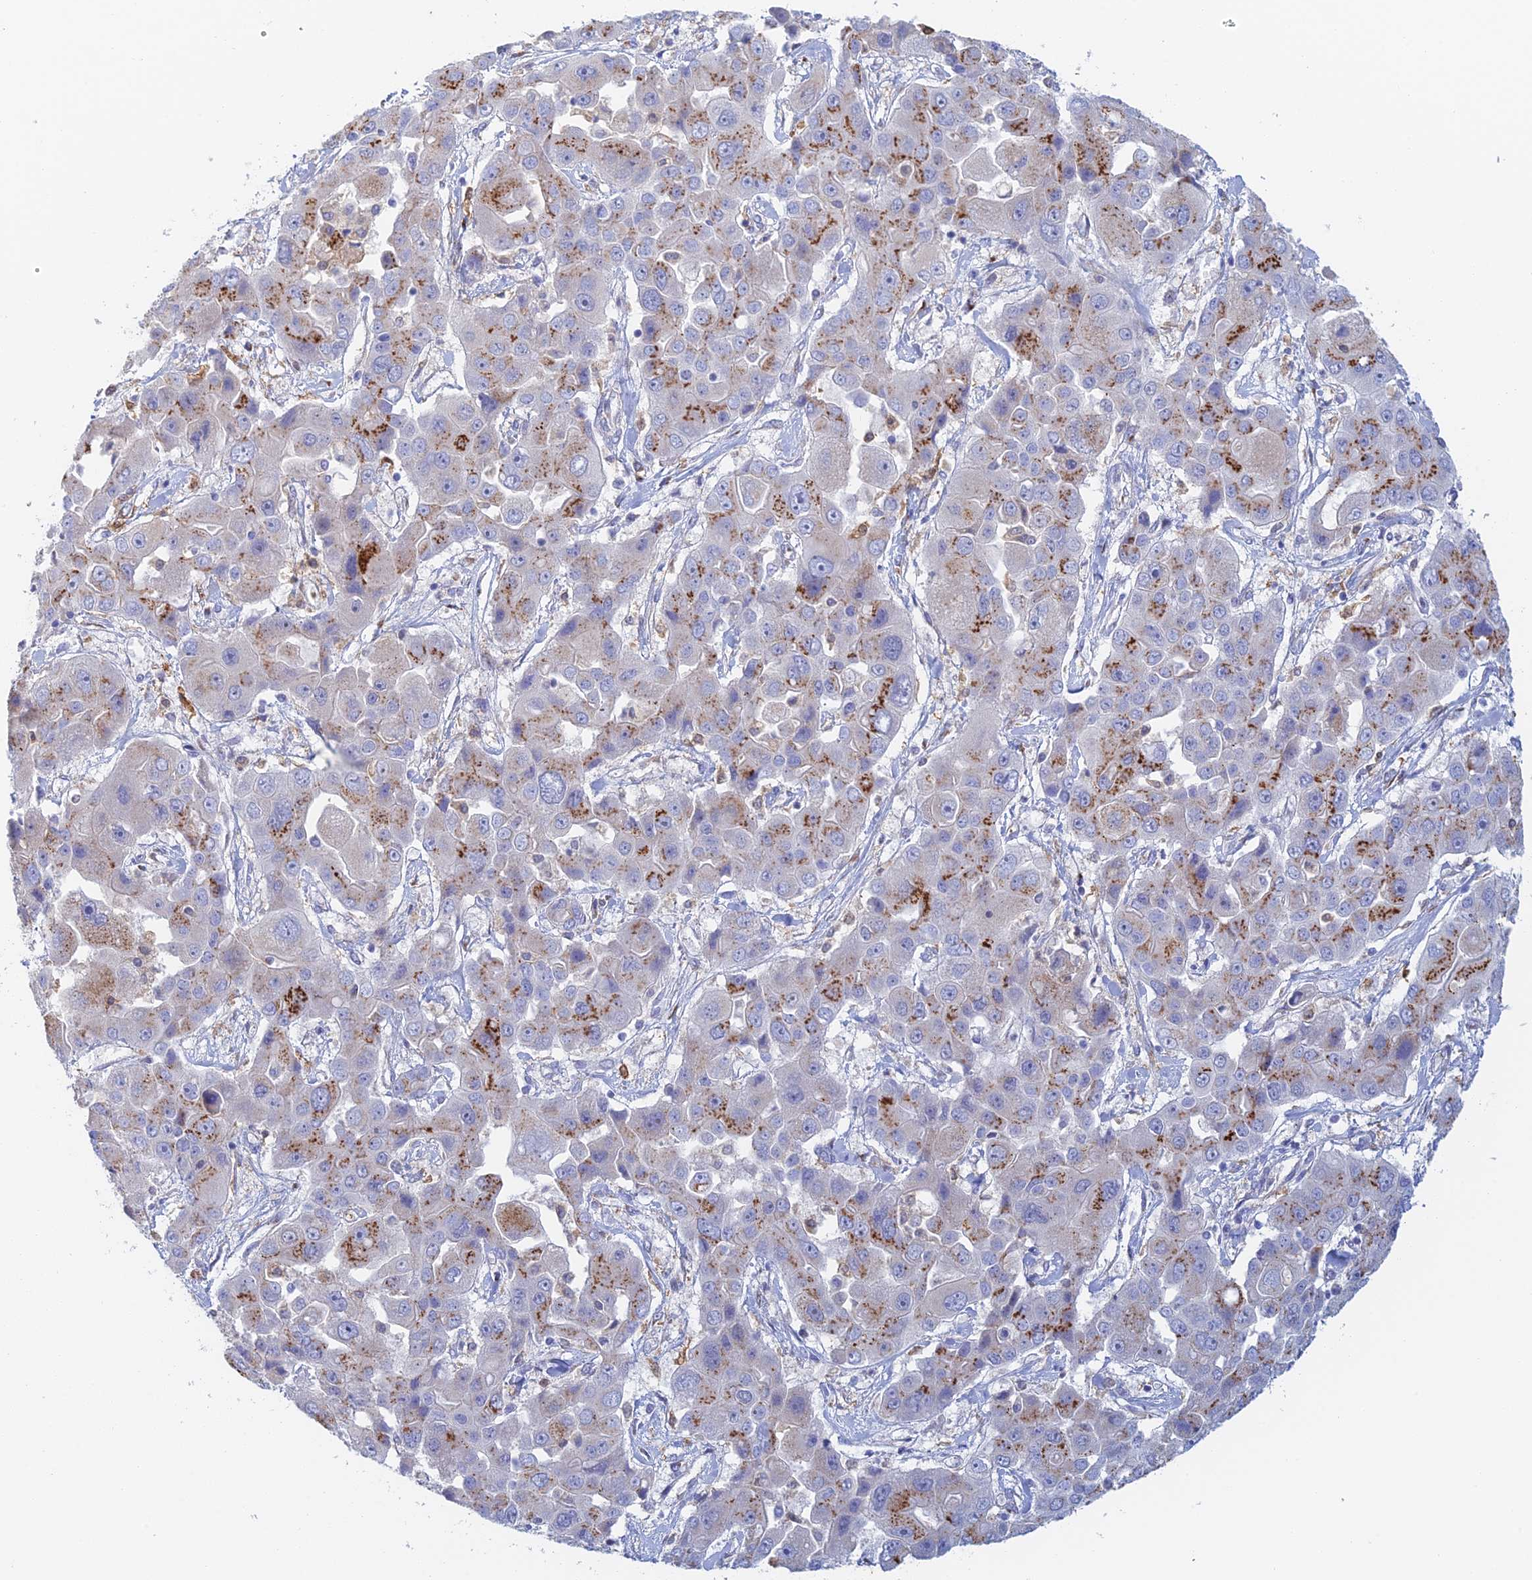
{"staining": {"intensity": "strong", "quantity": "25%-75%", "location": "cytoplasmic/membranous"}, "tissue": "liver cancer", "cell_type": "Tumor cells", "image_type": "cancer", "snomed": [{"axis": "morphology", "description": "Cholangiocarcinoma"}, {"axis": "topography", "description": "Liver"}], "caption": "Immunohistochemical staining of human liver cholangiocarcinoma displays high levels of strong cytoplasmic/membranous expression in about 25%-75% of tumor cells. (brown staining indicates protein expression, while blue staining denotes nuclei).", "gene": "SLC24A3", "patient": {"sex": "male", "age": 67}}